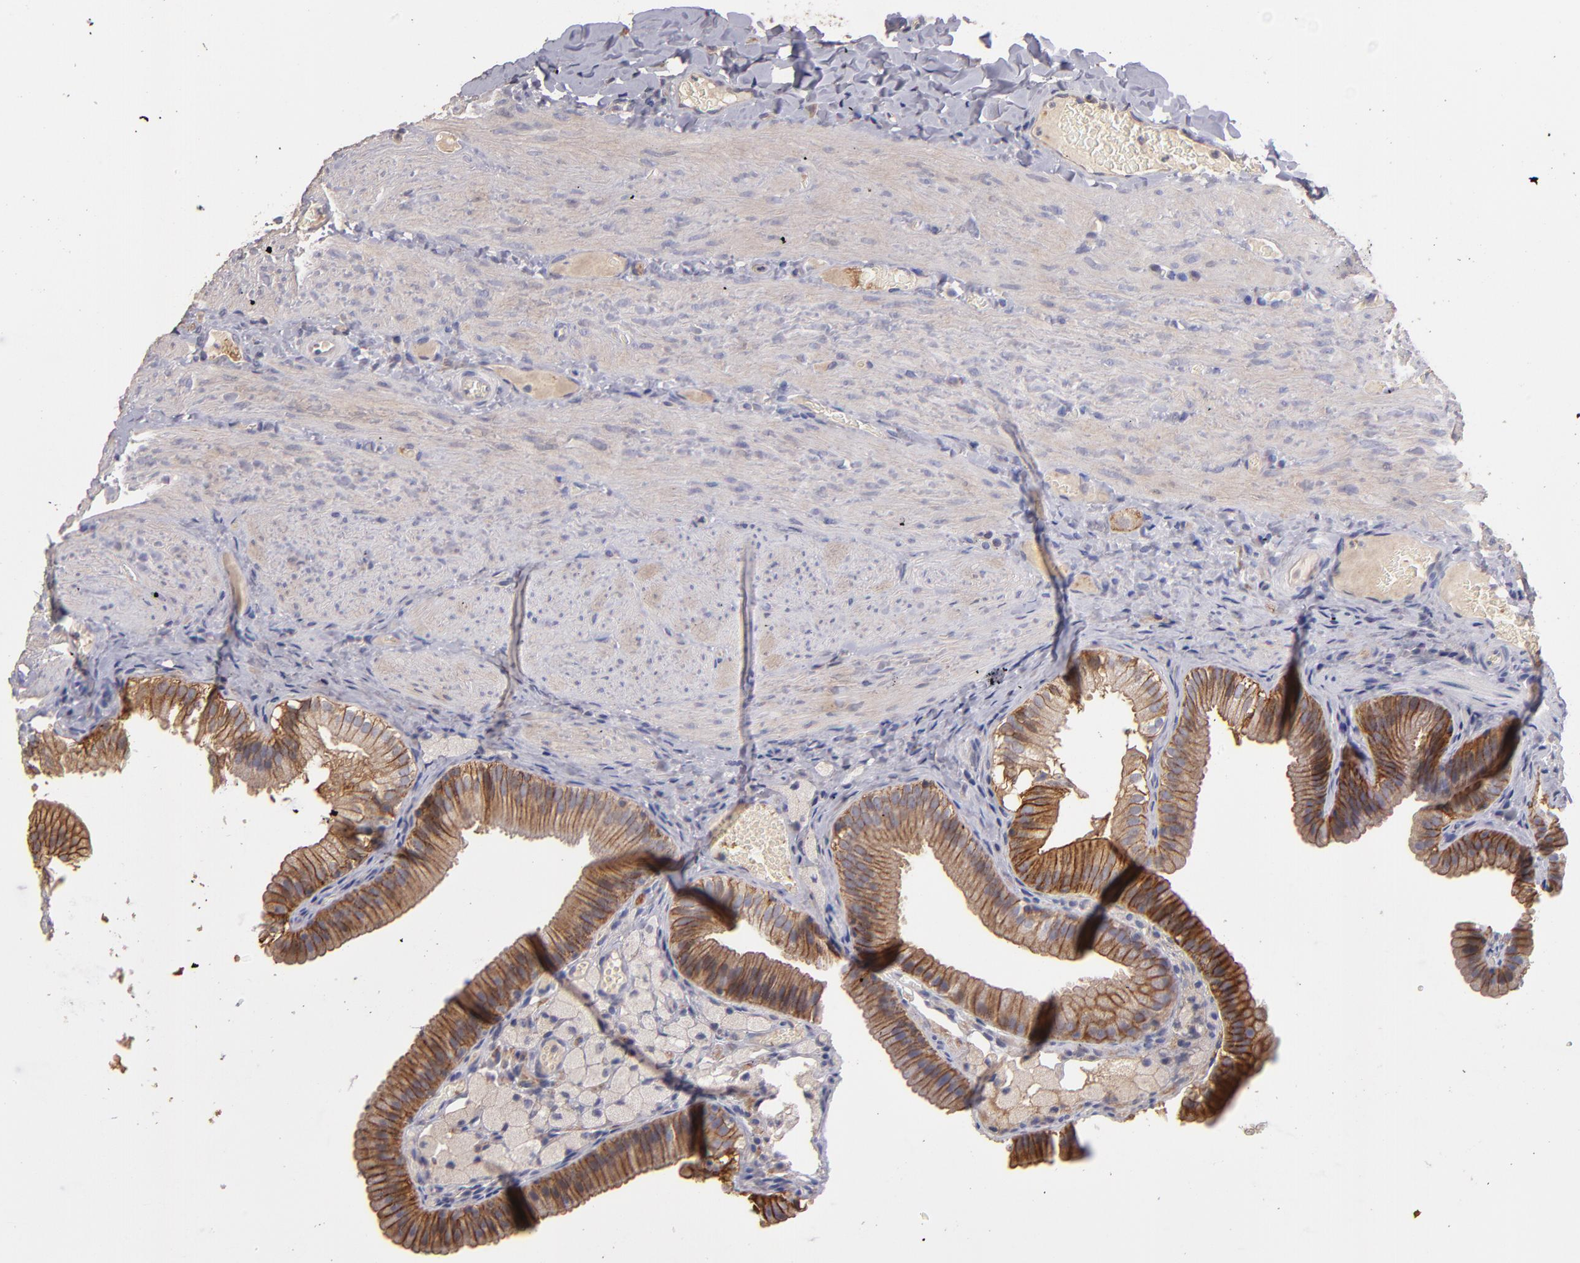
{"staining": {"intensity": "moderate", "quantity": ">75%", "location": "cytoplasmic/membranous"}, "tissue": "gallbladder", "cell_type": "Glandular cells", "image_type": "normal", "snomed": [{"axis": "morphology", "description": "Normal tissue, NOS"}, {"axis": "topography", "description": "Gallbladder"}], "caption": "A micrograph of human gallbladder stained for a protein demonstrates moderate cytoplasmic/membranous brown staining in glandular cells. Nuclei are stained in blue.", "gene": "GNAZ", "patient": {"sex": "female", "age": 24}}